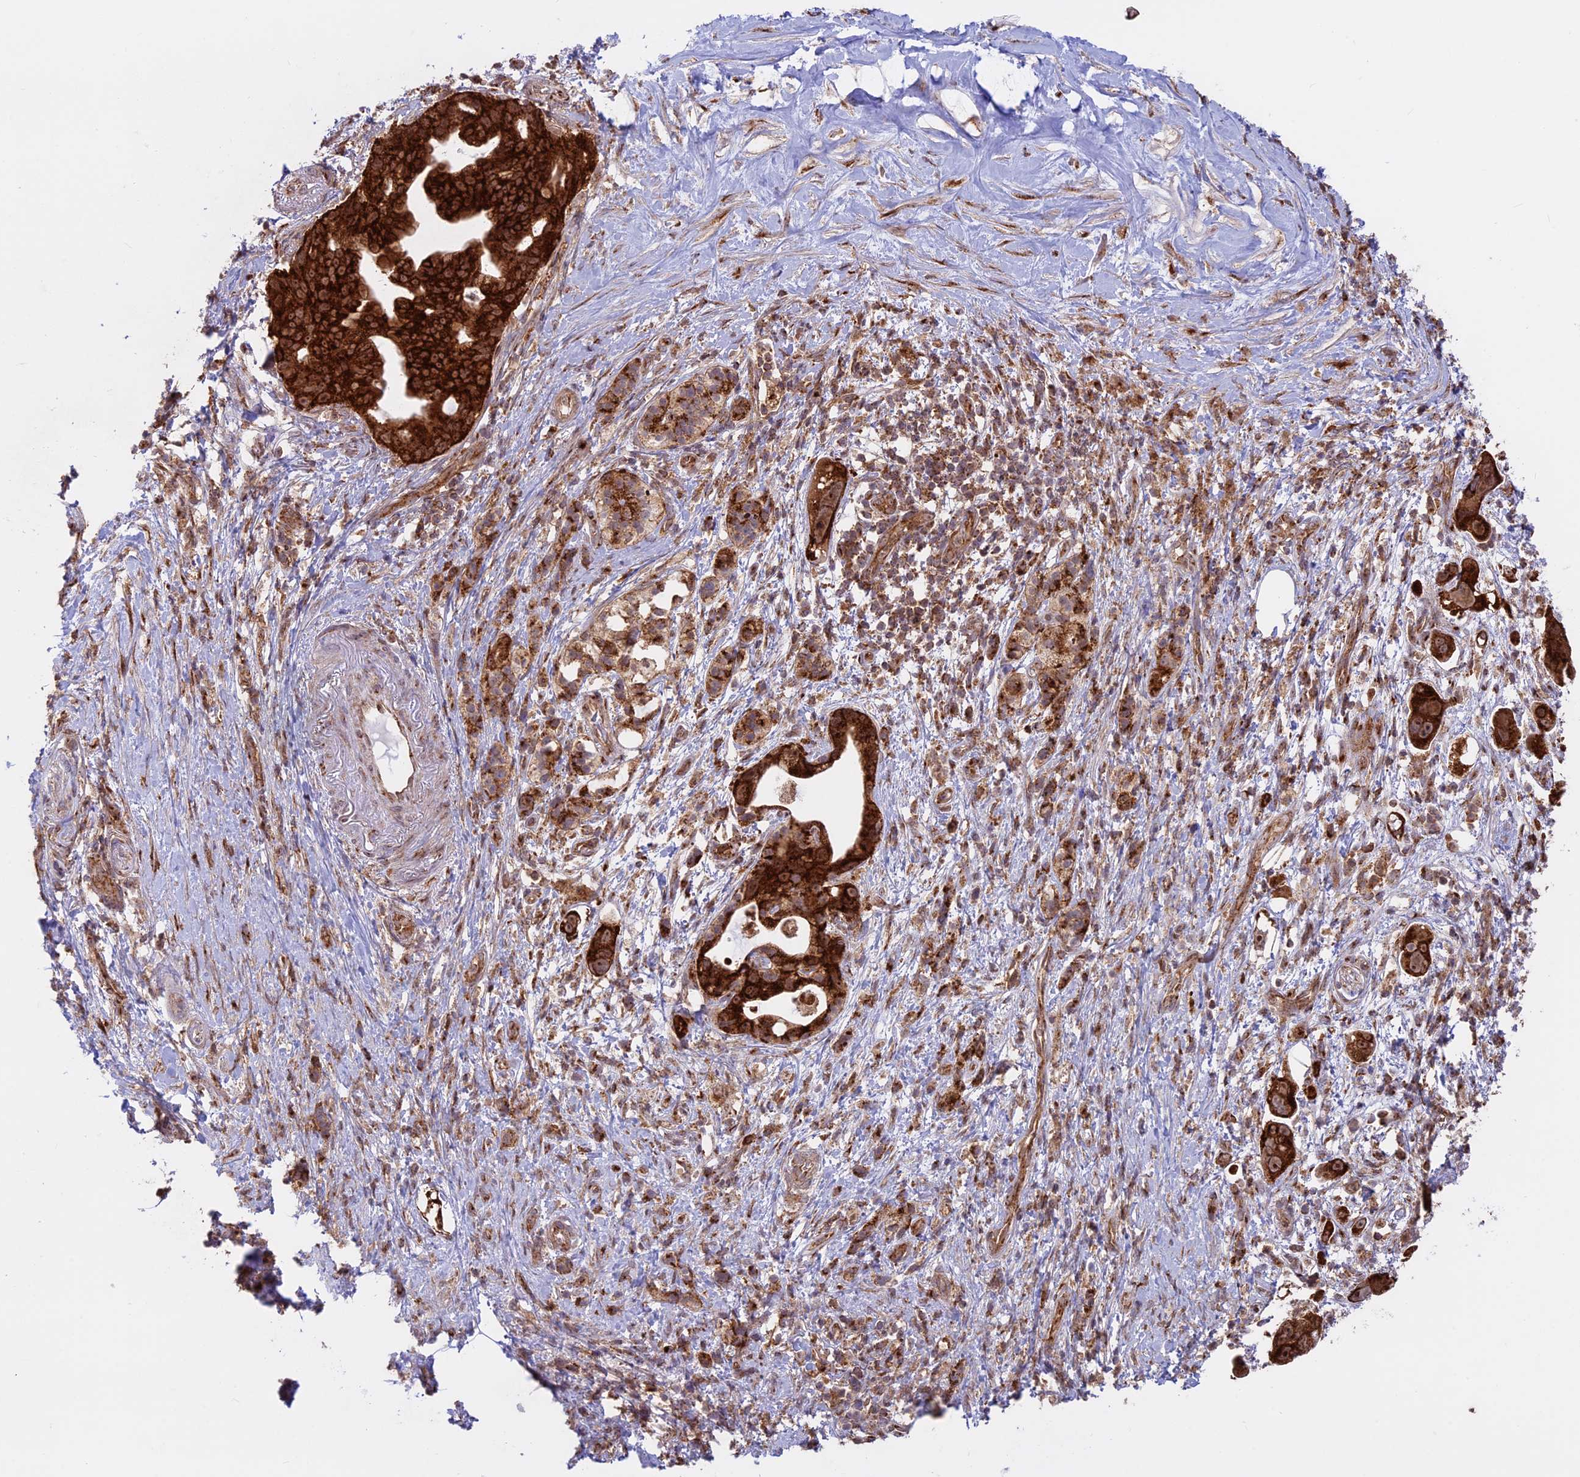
{"staining": {"intensity": "strong", "quantity": ">75%", "location": "cytoplasmic/membranous"}, "tissue": "pancreatic cancer", "cell_type": "Tumor cells", "image_type": "cancer", "snomed": [{"axis": "morphology", "description": "Adenocarcinoma, NOS"}, {"axis": "topography", "description": "Pancreas"}], "caption": "Pancreatic cancer (adenocarcinoma) stained with IHC displays strong cytoplasmic/membranous staining in about >75% of tumor cells. (DAB (3,3'-diaminobenzidine) IHC with brightfield microscopy, high magnification).", "gene": "CLINT1", "patient": {"sex": "female", "age": 83}}